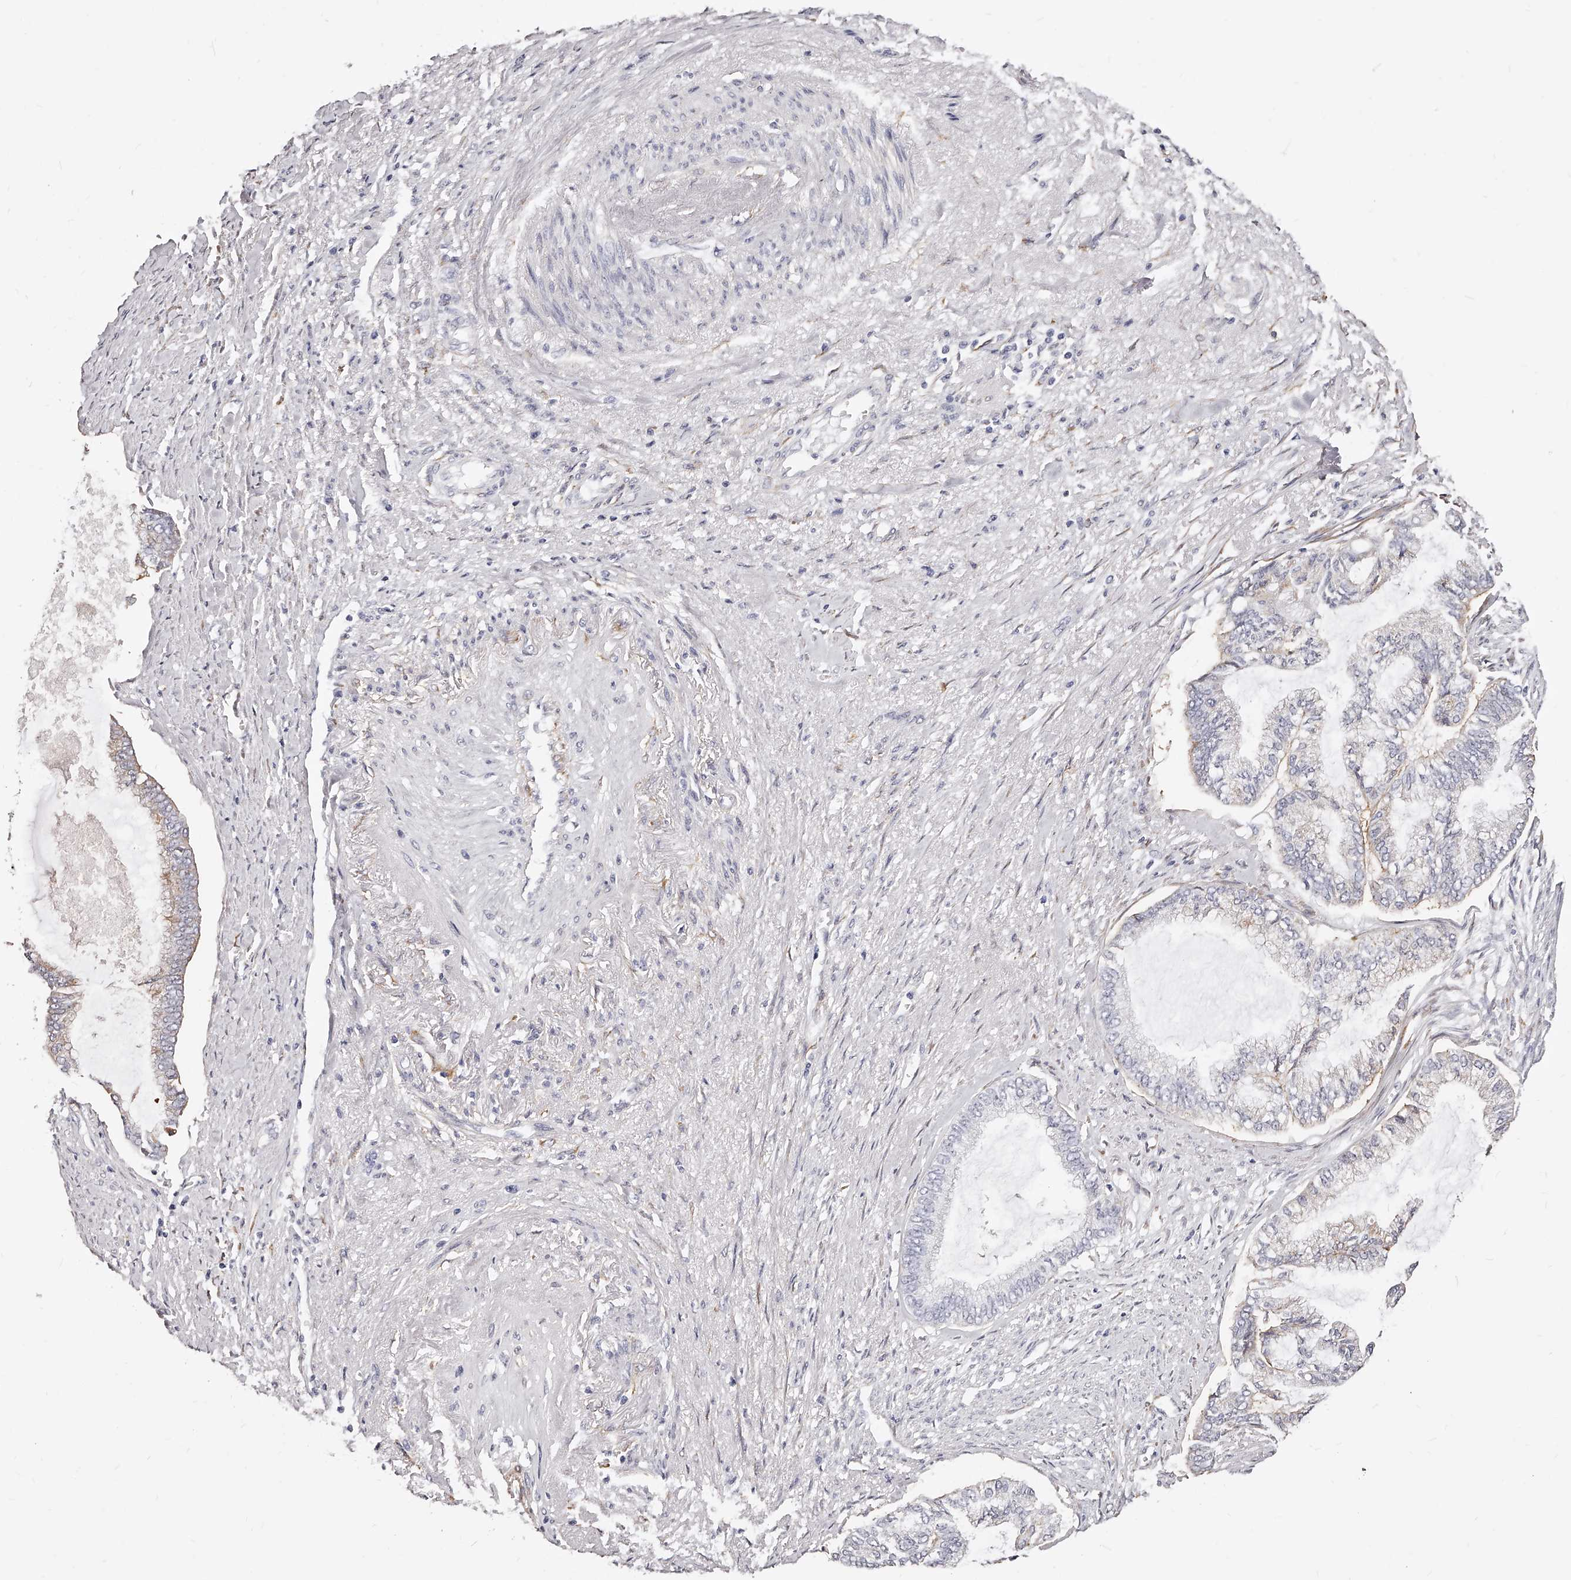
{"staining": {"intensity": "negative", "quantity": "none", "location": "none"}, "tissue": "endometrial cancer", "cell_type": "Tumor cells", "image_type": "cancer", "snomed": [{"axis": "morphology", "description": "Adenocarcinoma, NOS"}, {"axis": "topography", "description": "Endometrium"}], "caption": "The immunohistochemistry histopathology image has no significant expression in tumor cells of endometrial adenocarcinoma tissue.", "gene": "CD82", "patient": {"sex": "female", "age": 86}}